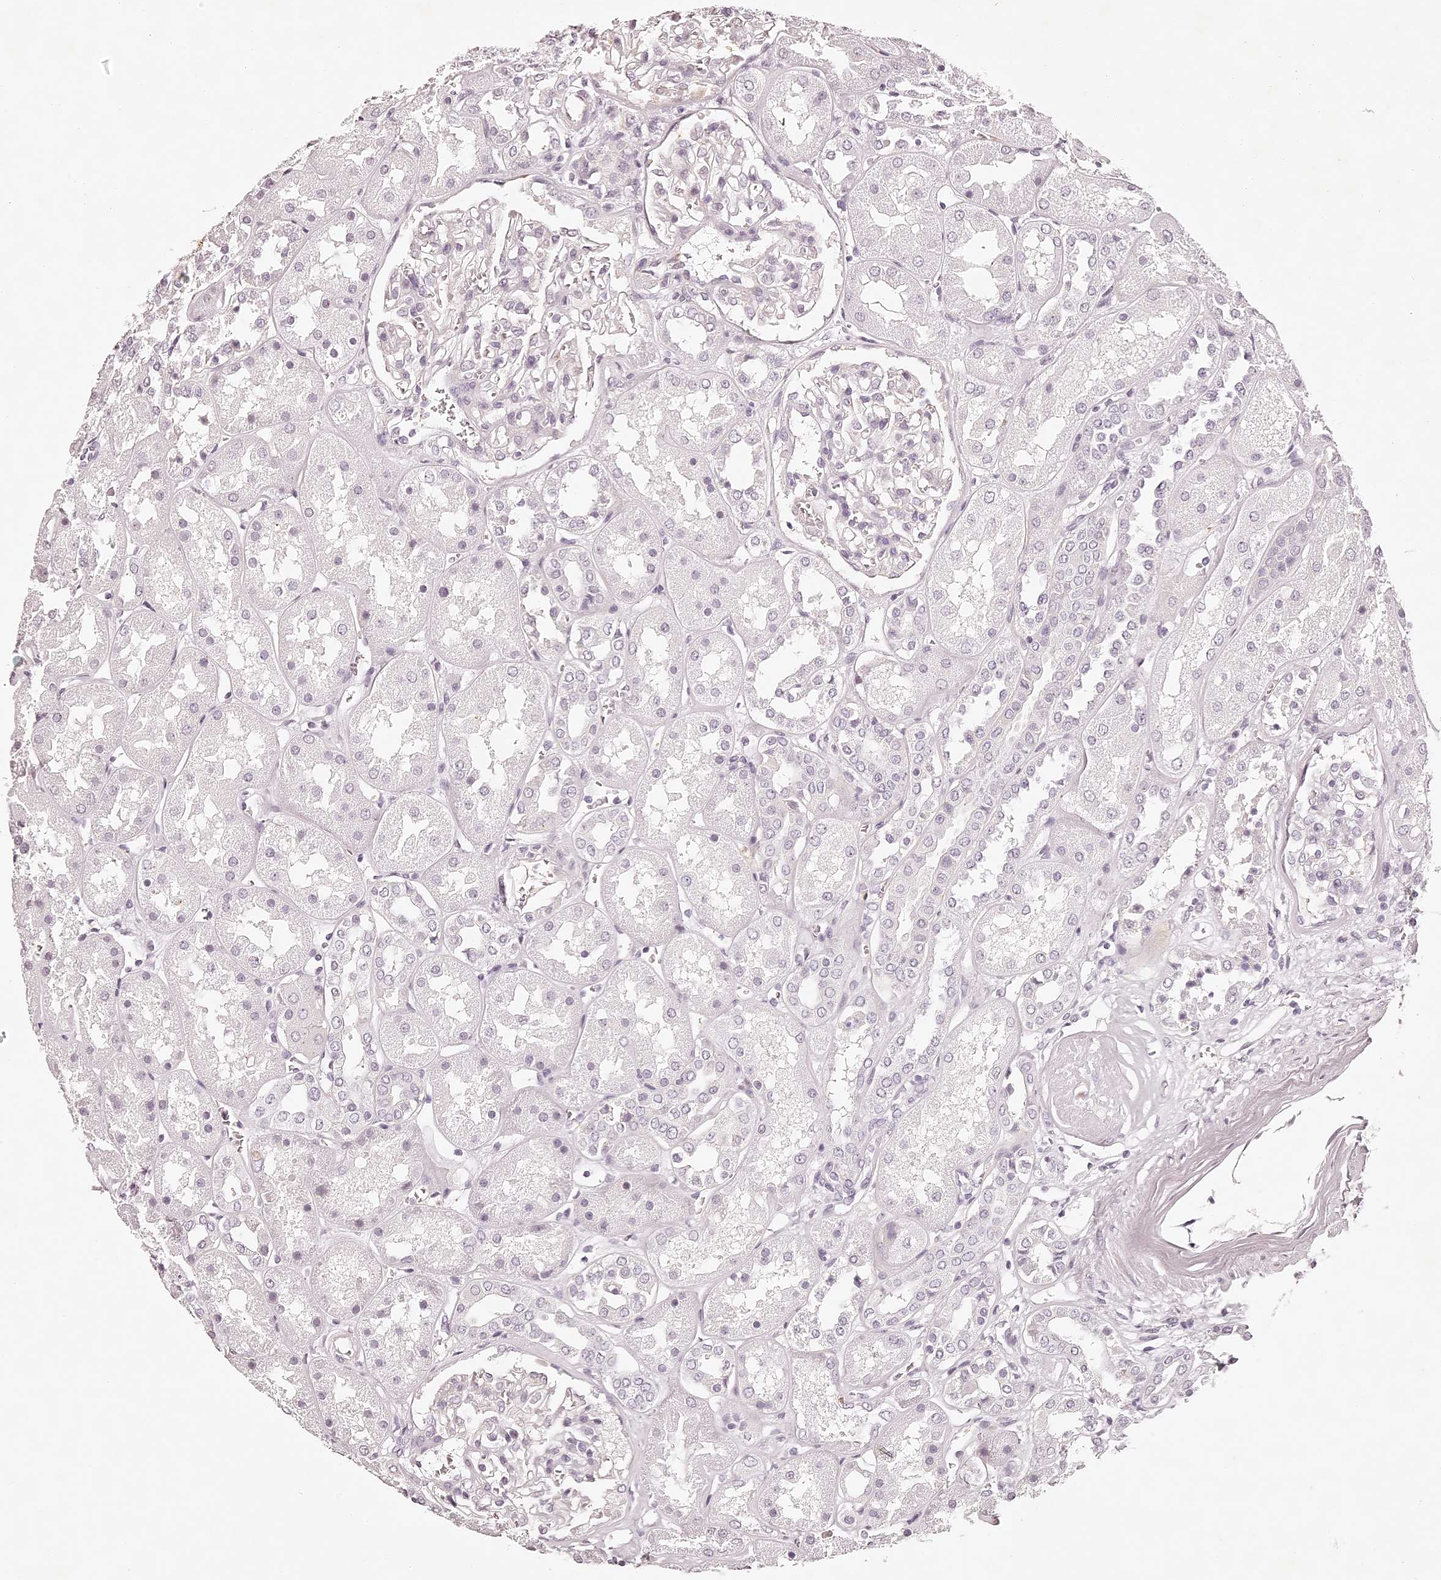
{"staining": {"intensity": "negative", "quantity": "none", "location": "none"}, "tissue": "kidney", "cell_type": "Cells in glomeruli", "image_type": "normal", "snomed": [{"axis": "morphology", "description": "Normal tissue, NOS"}, {"axis": "topography", "description": "Kidney"}], "caption": "This is an immunohistochemistry (IHC) image of unremarkable kidney. There is no positivity in cells in glomeruli.", "gene": "ELAPOR1", "patient": {"sex": "male", "age": 70}}